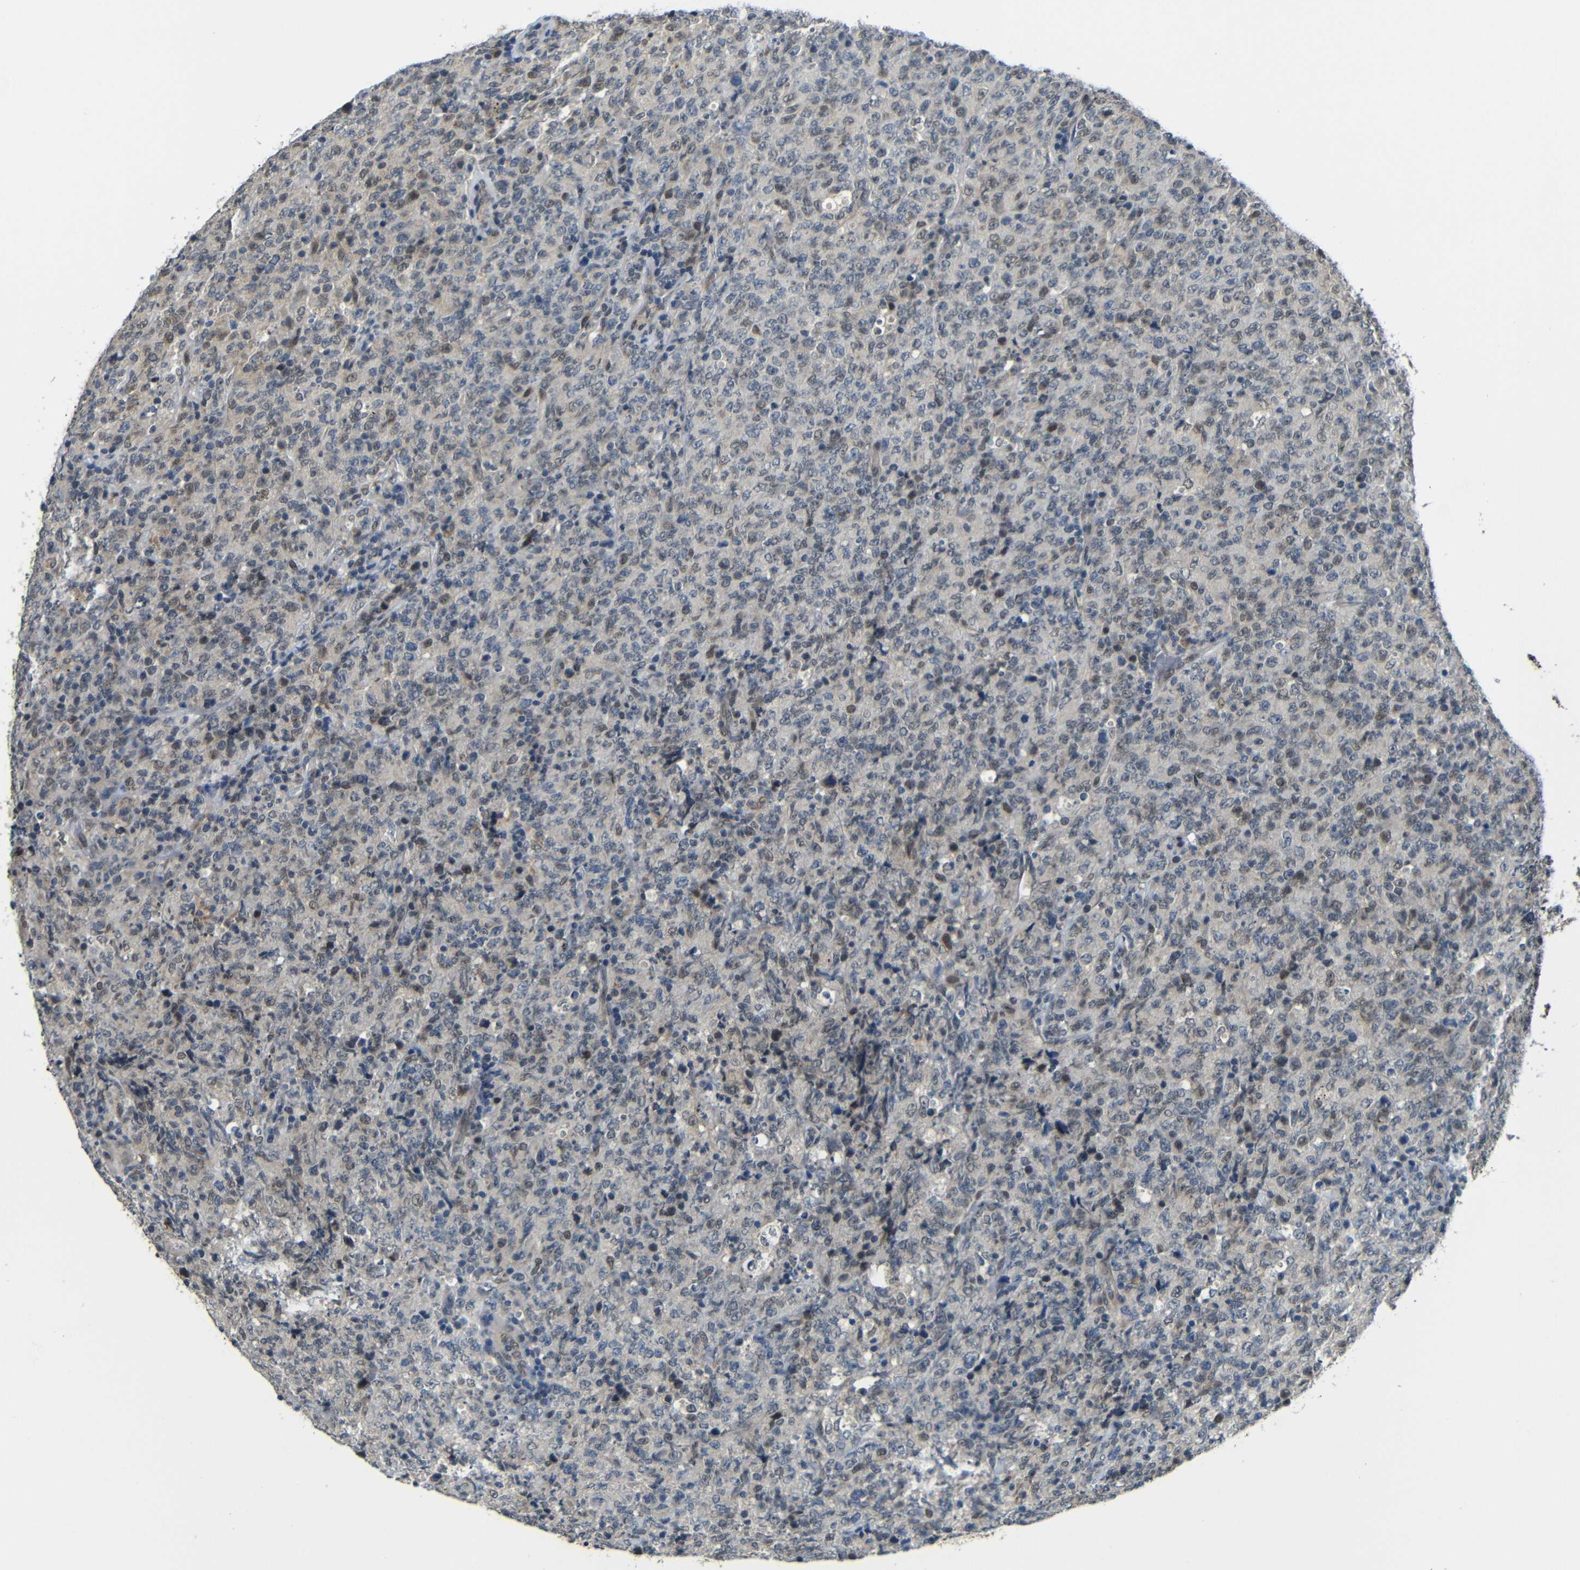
{"staining": {"intensity": "moderate", "quantity": "<25%", "location": "cytoplasmic/membranous,nuclear"}, "tissue": "lymphoma", "cell_type": "Tumor cells", "image_type": "cancer", "snomed": [{"axis": "morphology", "description": "Malignant lymphoma, non-Hodgkin's type, High grade"}, {"axis": "topography", "description": "Tonsil"}], "caption": "DAB (3,3'-diaminobenzidine) immunohistochemical staining of lymphoma demonstrates moderate cytoplasmic/membranous and nuclear protein expression in about <25% of tumor cells. (DAB IHC, brown staining for protein, blue staining for nuclei).", "gene": "FAM172A", "patient": {"sex": "female", "age": 36}}